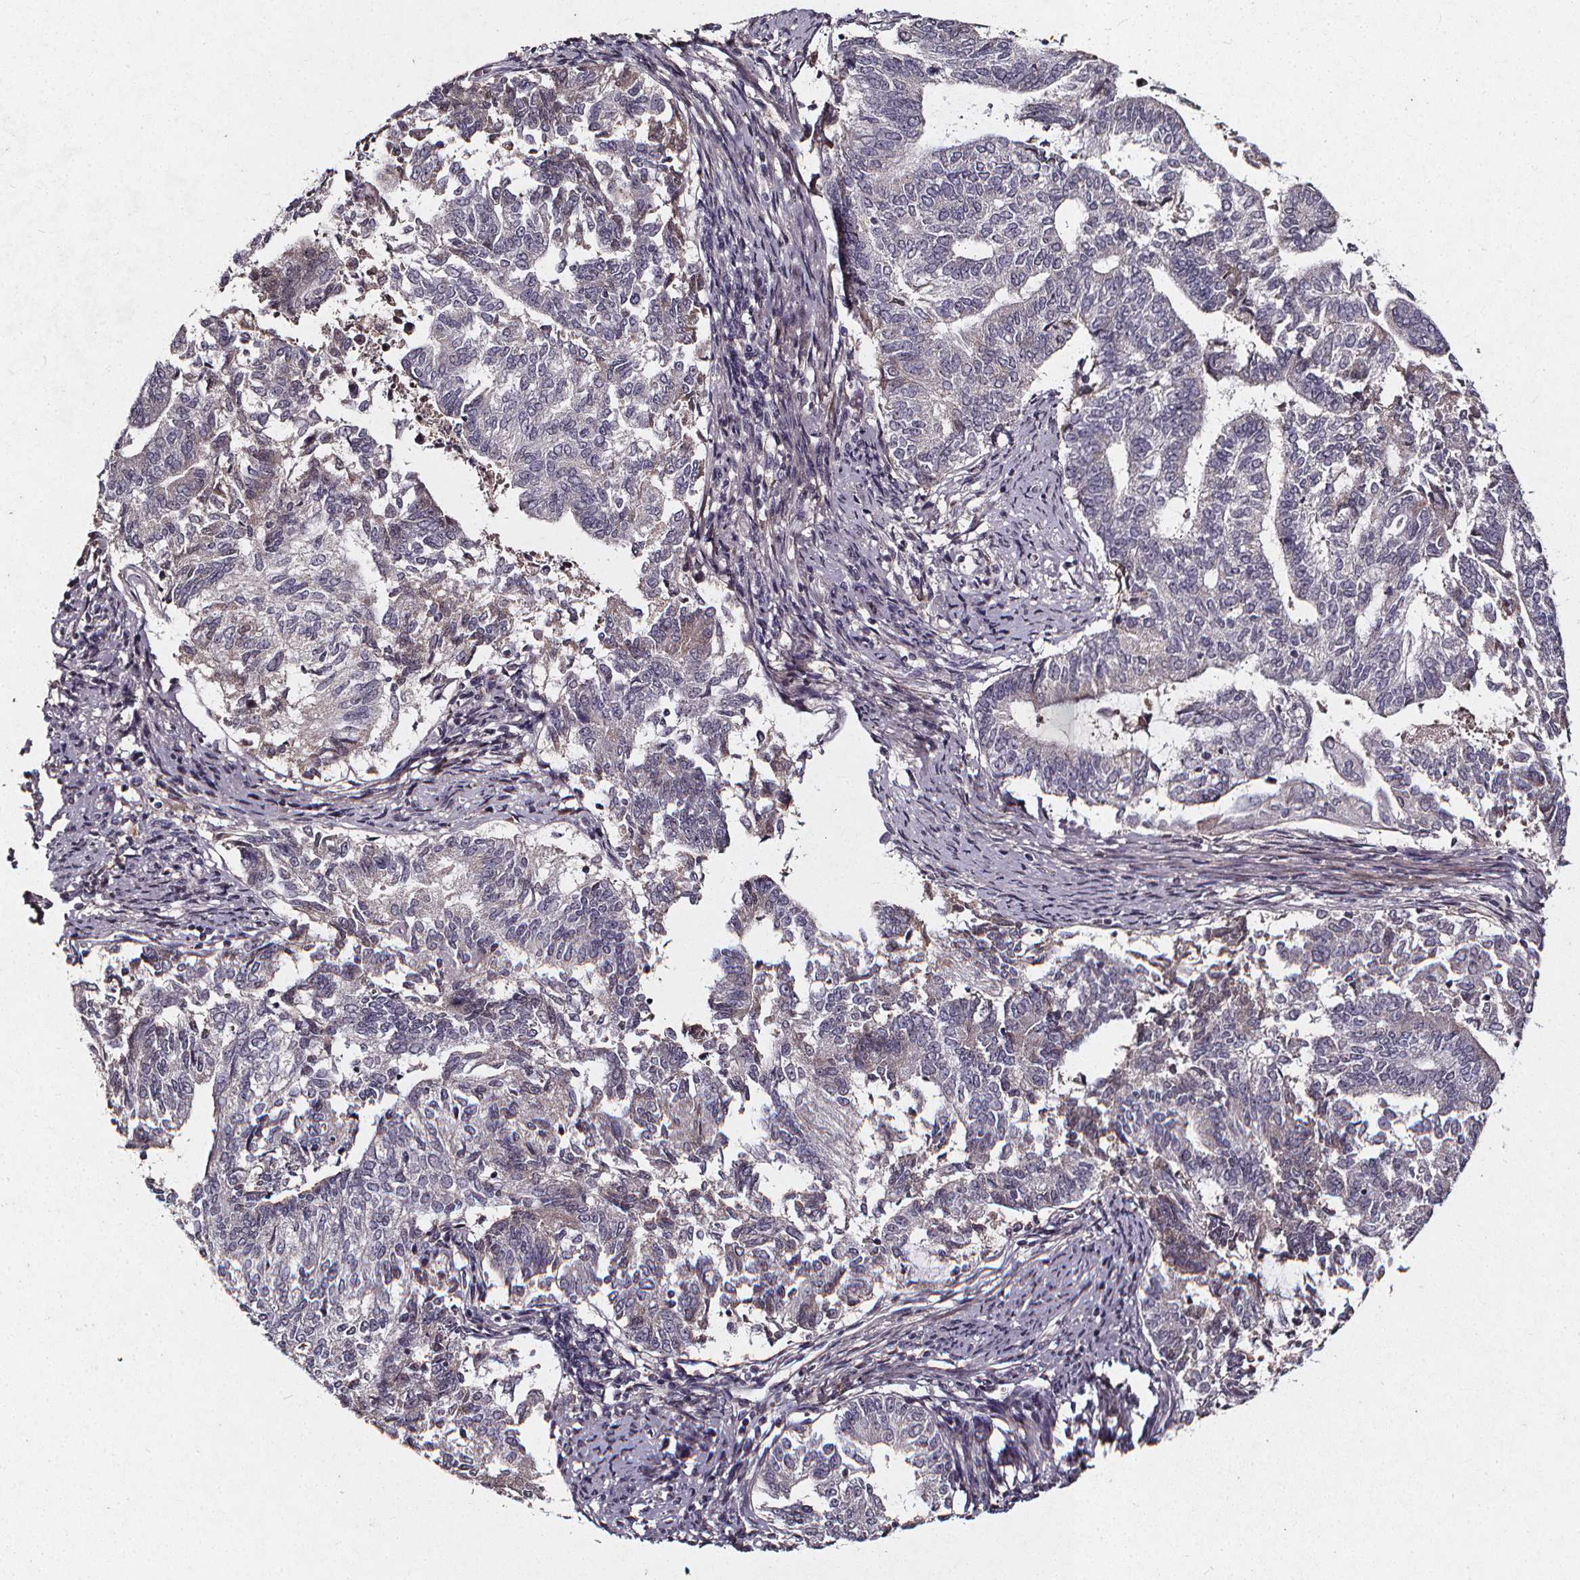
{"staining": {"intensity": "negative", "quantity": "none", "location": "none"}, "tissue": "endometrial cancer", "cell_type": "Tumor cells", "image_type": "cancer", "snomed": [{"axis": "morphology", "description": "Adenocarcinoma, NOS"}, {"axis": "topography", "description": "Endometrium"}], "caption": "A photomicrograph of human endometrial cancer is negative for staining in tumor cells.", "gene": "SPAG8", "patient": {"sex": "female", "age": 65}}